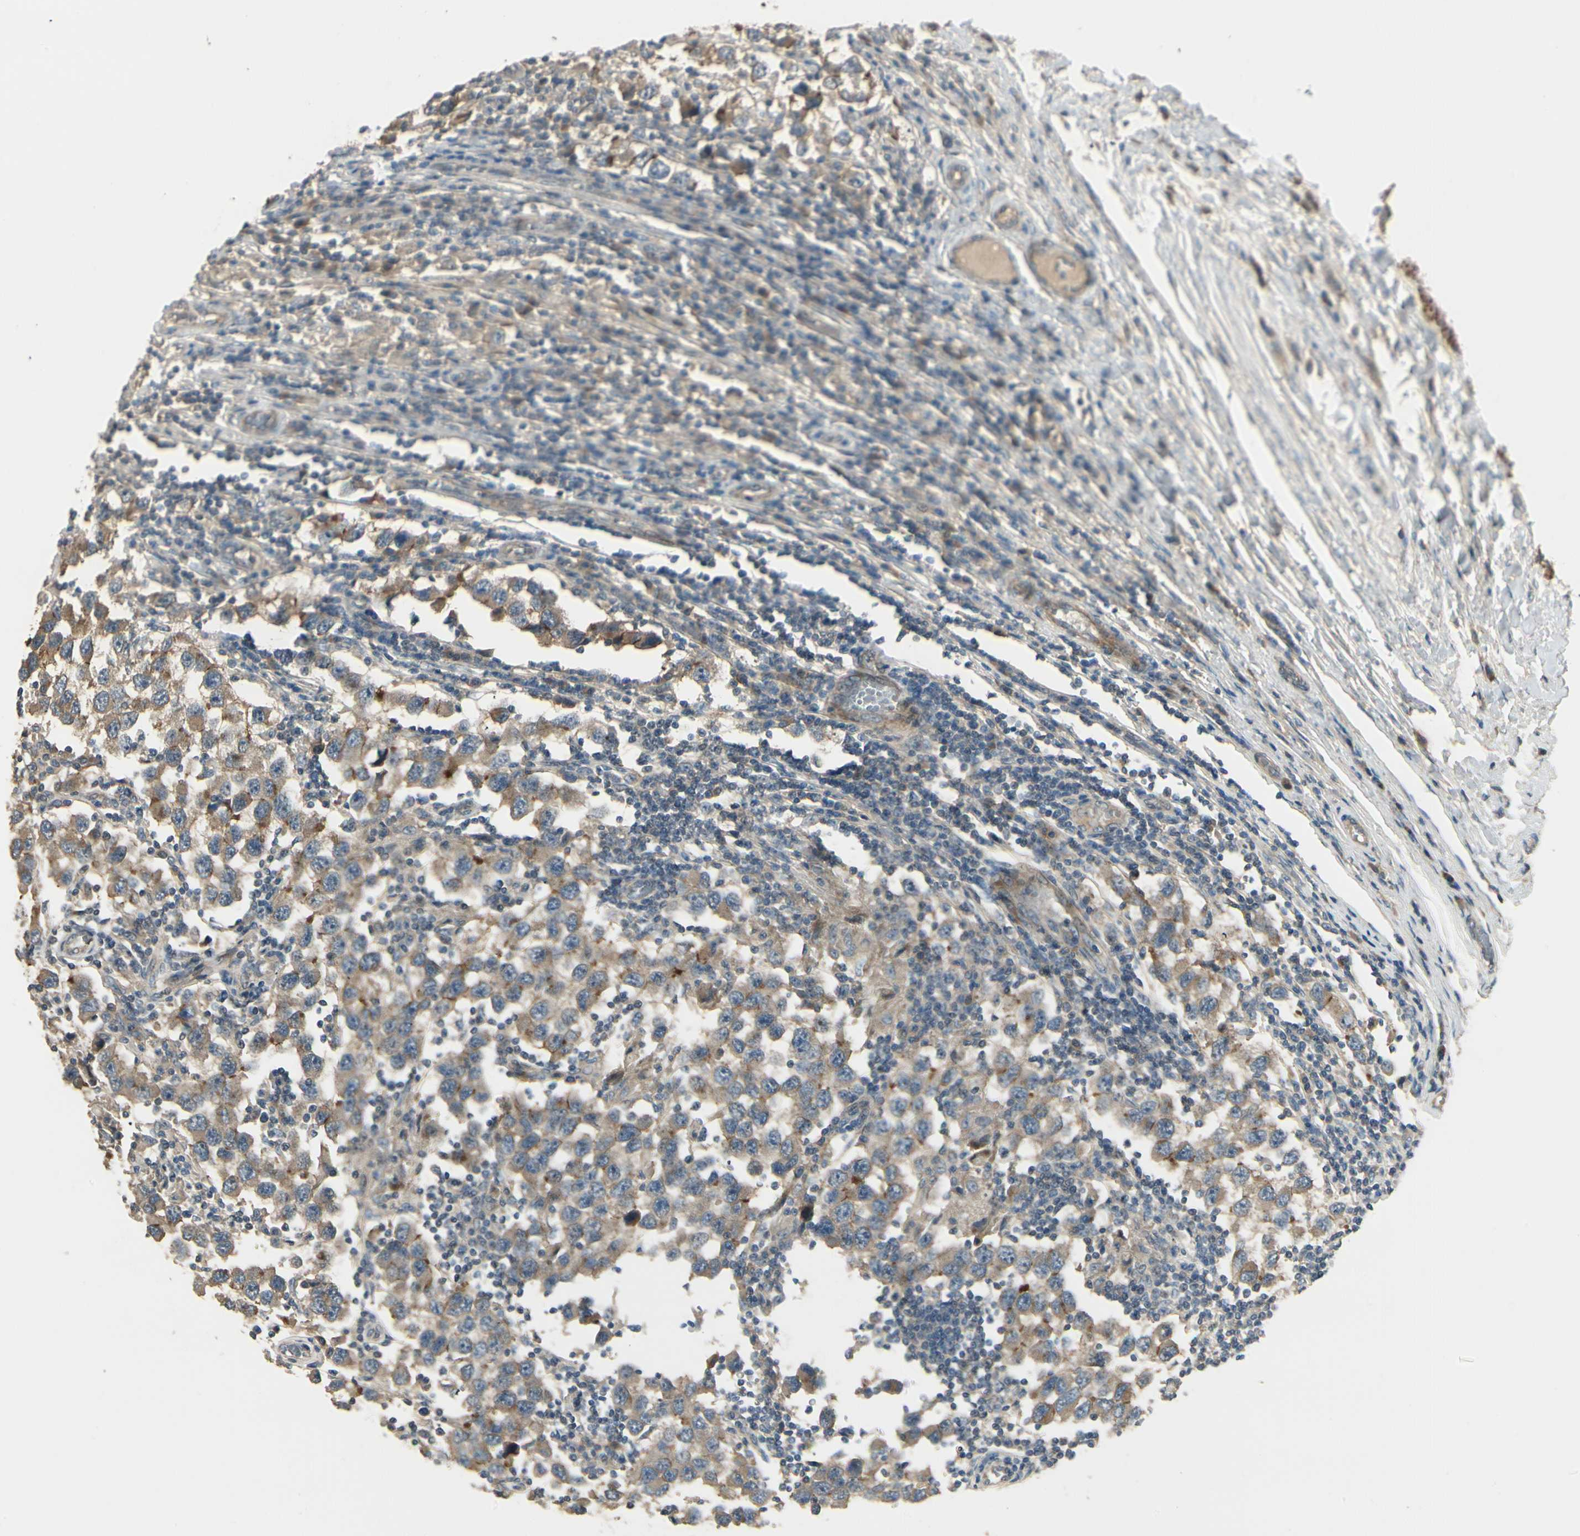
{"staining": {"intensity": "moderate", "quantity": ">75%", "location": "cytoplasmic/membranous"}, "tissue": "testis cancer", "cell_type": "Tumor cells", "image_type": "cancer", "snomed": [{"axis": "morphology", "description": "Carcinoma, Embryonal, NOS"}, {"axis": "topography", "description": "Testis"}], "caption": "This is an image of immunohistochemistry (IHC) staining of testis cancer, which shows moderate positivity in the cytoplasmic/membranous of tumor cells.", "gene": "ACVR1", "patient": {"sex": "male", "age": 21}}